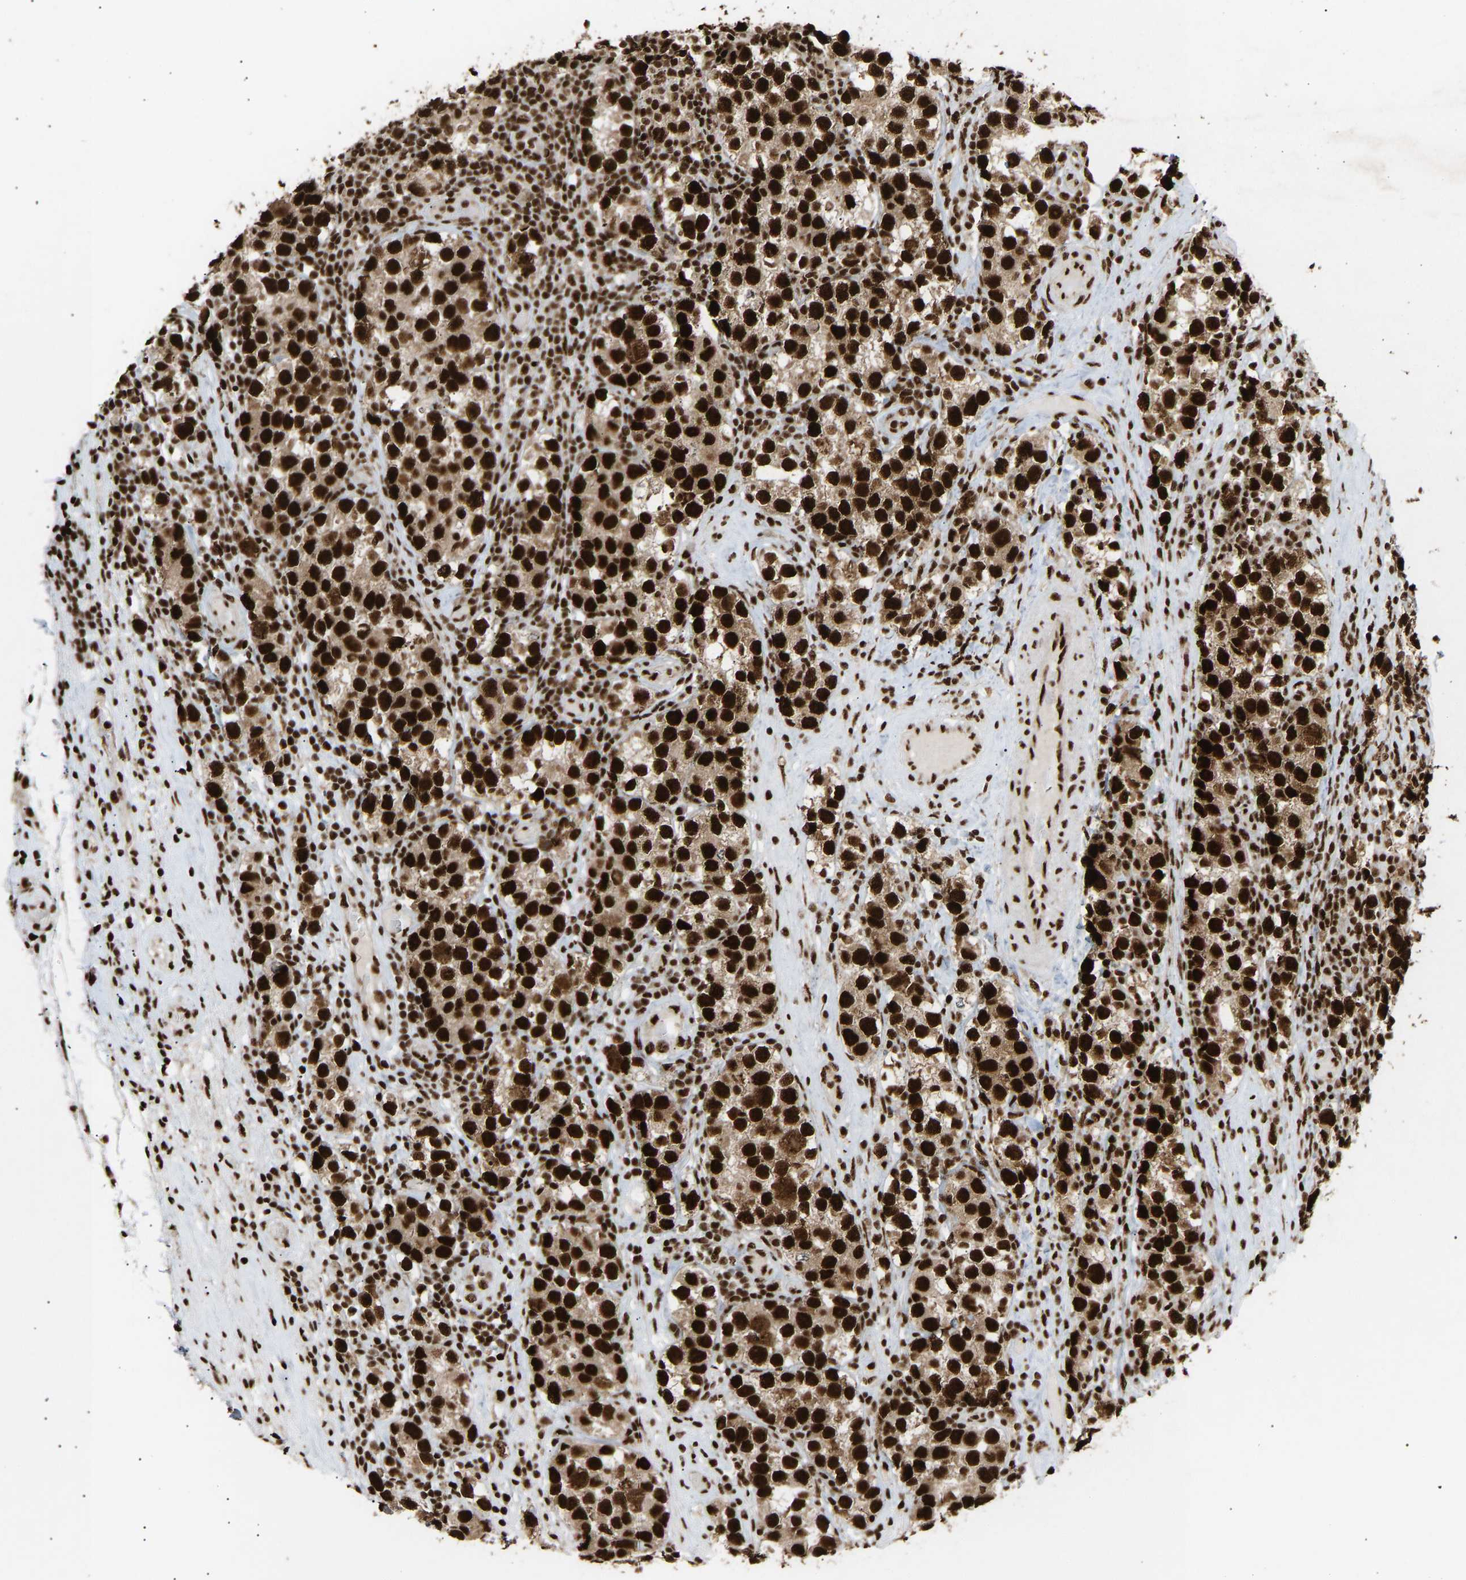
{"staining": {"intensity": "strong", "quantity": ">75%", "location": "nuclear"}, "tissue": "testis cancer", "cell_type": "Tumor cells", "image_type": "cancer", "snomed": [{"axis": "morphology", "description": "Normal tissue, NOS"}, {"axis": "morphology", "description": "Seminoma, NOS"}, {"axis": "topography", "description": "Testis"}], "caption": "Testis cancer (seminoma) tissue displays strong nuclear staining in approximately >75% of tumor cells", "gene": "ALYREF", "patient": {"sex": "male", "age": 43}}